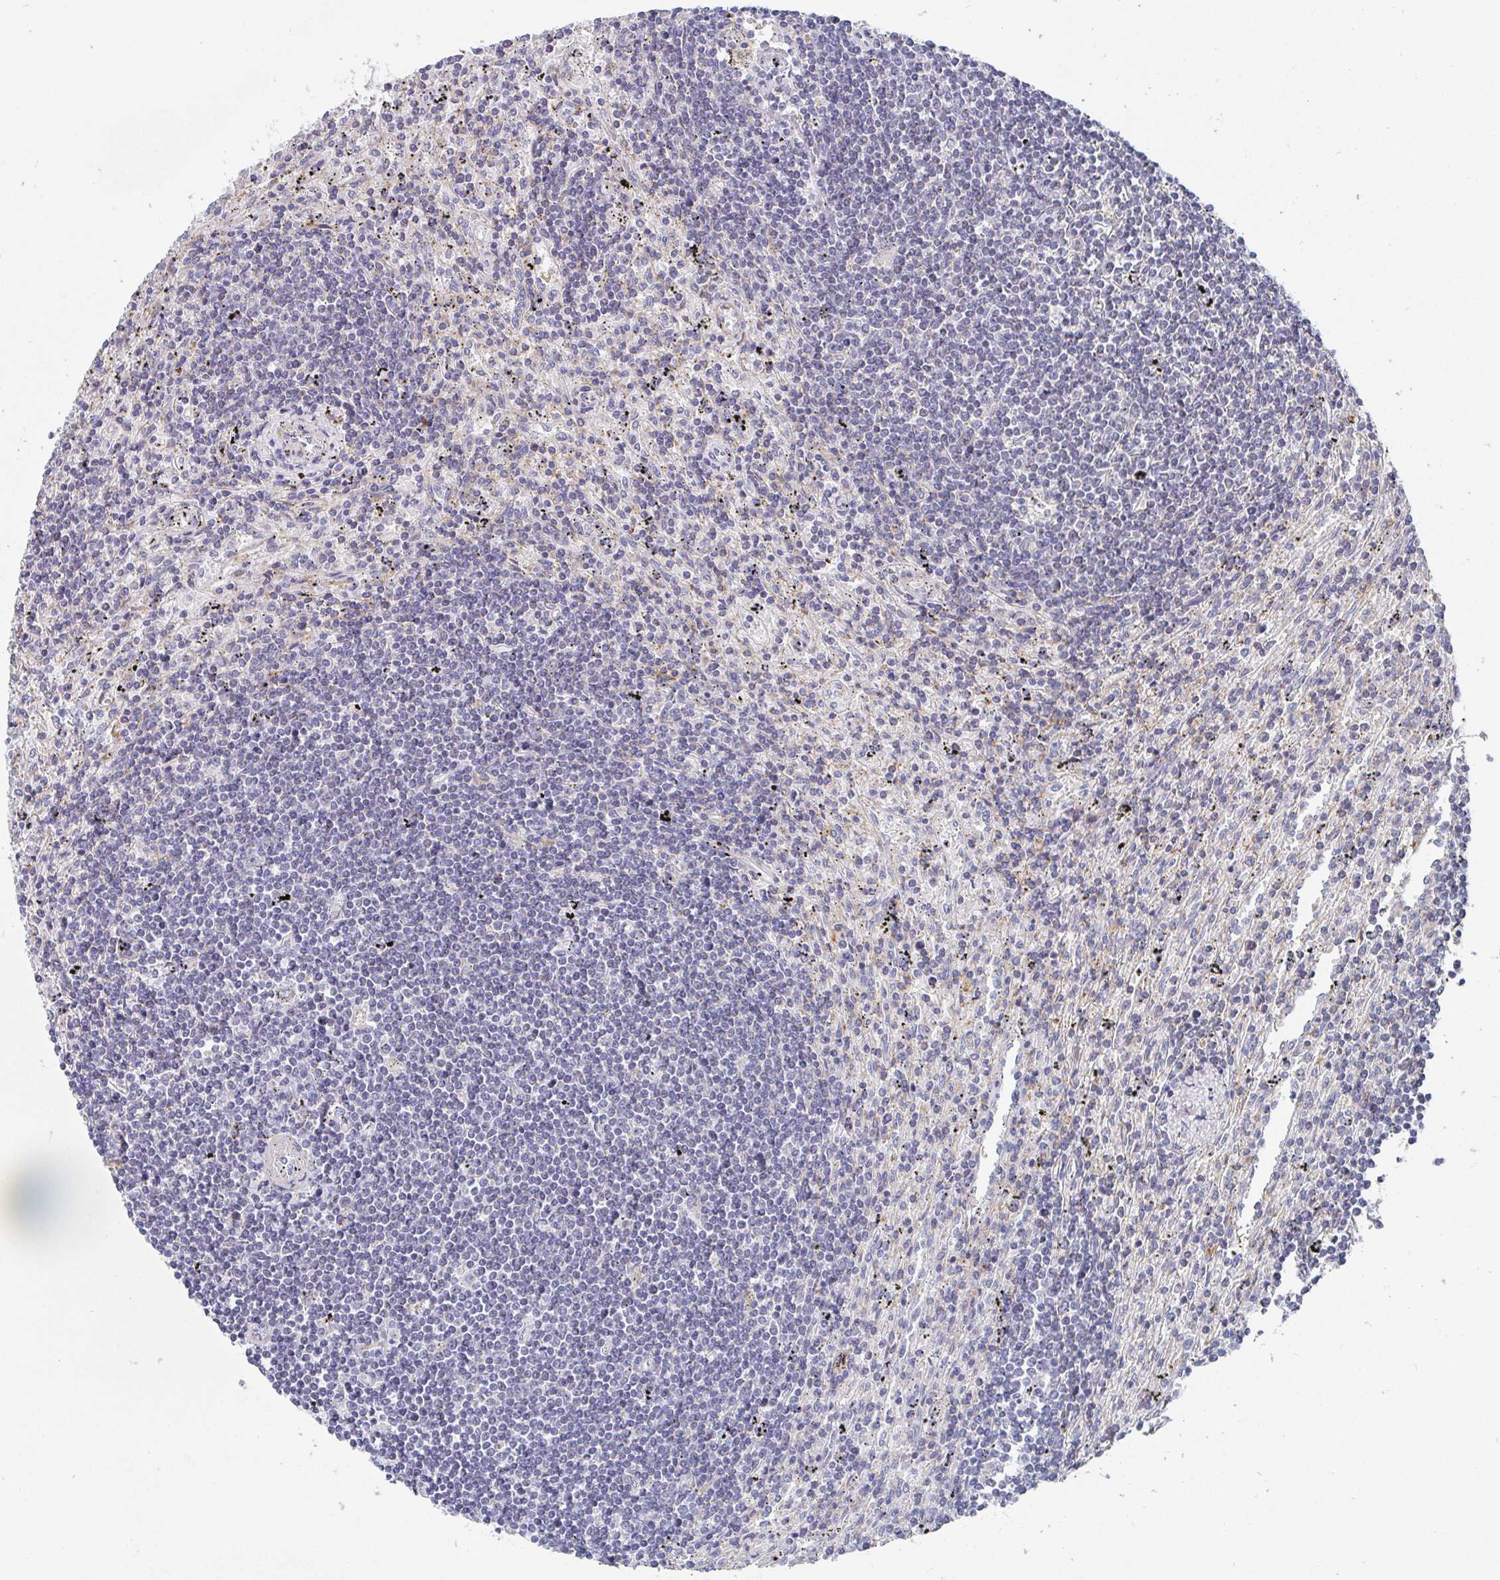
{"staining": {"intensity": "negative", "quantity": "none", "location": "none"}, "tissue": "lymphoma", "cell_type": "Tumor cells", "image_type": "cancer", "snomed": [{"axis": "morphology", "description": "Malignant lymphoma, non-Hodgkin's type, Low grade"}, {"axis": "topography", "description": "Spleen"}], "caption": "DAB (3,3'-diaminobenzidine) immunohistochemical staining of low-grade malignant lymphoma, non-Hodgkin's type demonstrates no significant expression in tumor cells. (IHC, brightfield microscopy, high magnification).", "gene": "ATP5F1C", "patient": {"sex": "male", "age": 76}}